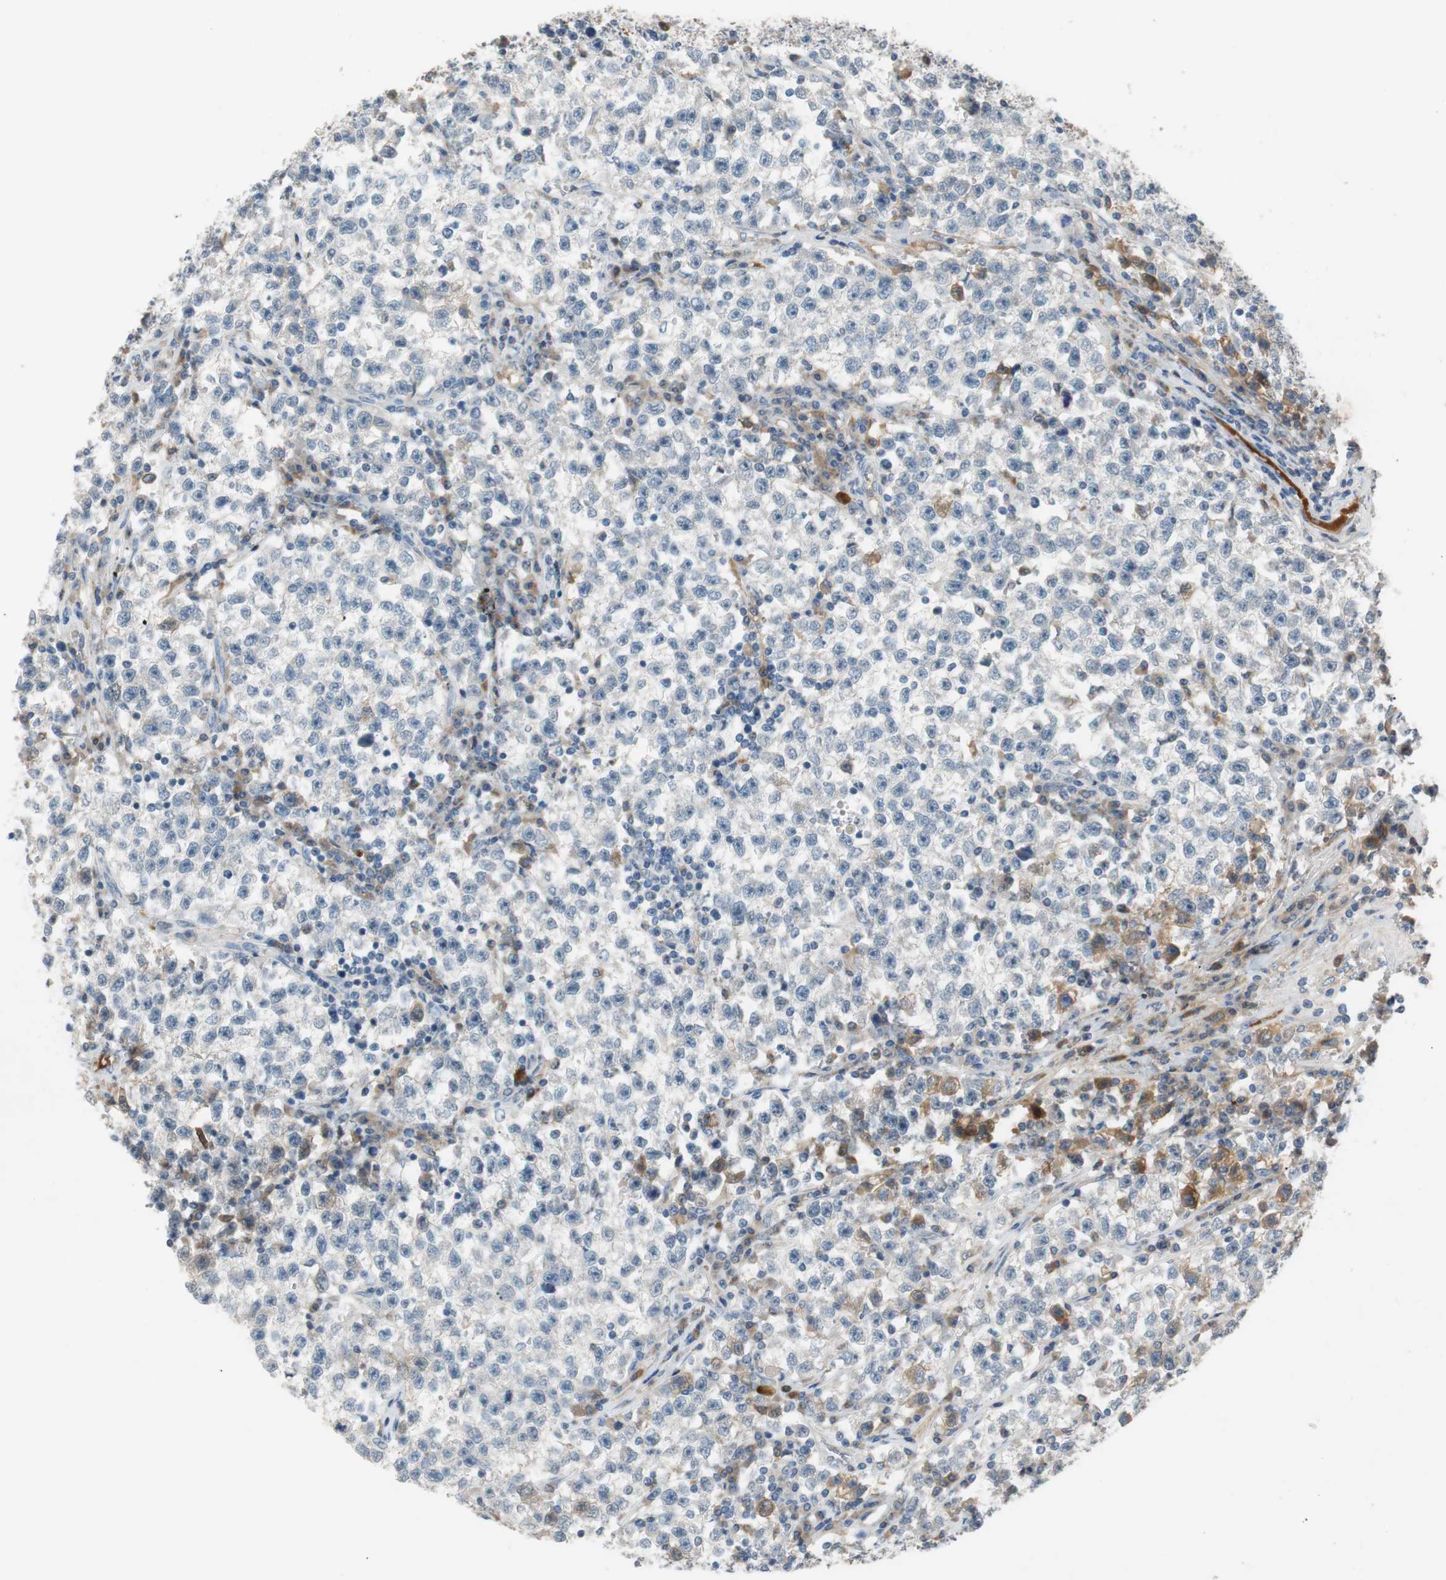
{"staining": {"intensity": "negative", "quantity": "none", "location": "none"}, "tissue": "testis cancer", "cell_type": "Tumor cells", "image_type": "cancer", "snomed": [{"axis": "morphology", "description": "Seminoma, NOS"}, {"axis": "topography", "description": "Testis"}], "caption": "Tumor cells are negative for brown protein staining in testis cancer (seminoma).", "gene": "COL12A1", "patient": {"sex": "male", "age": 22}}